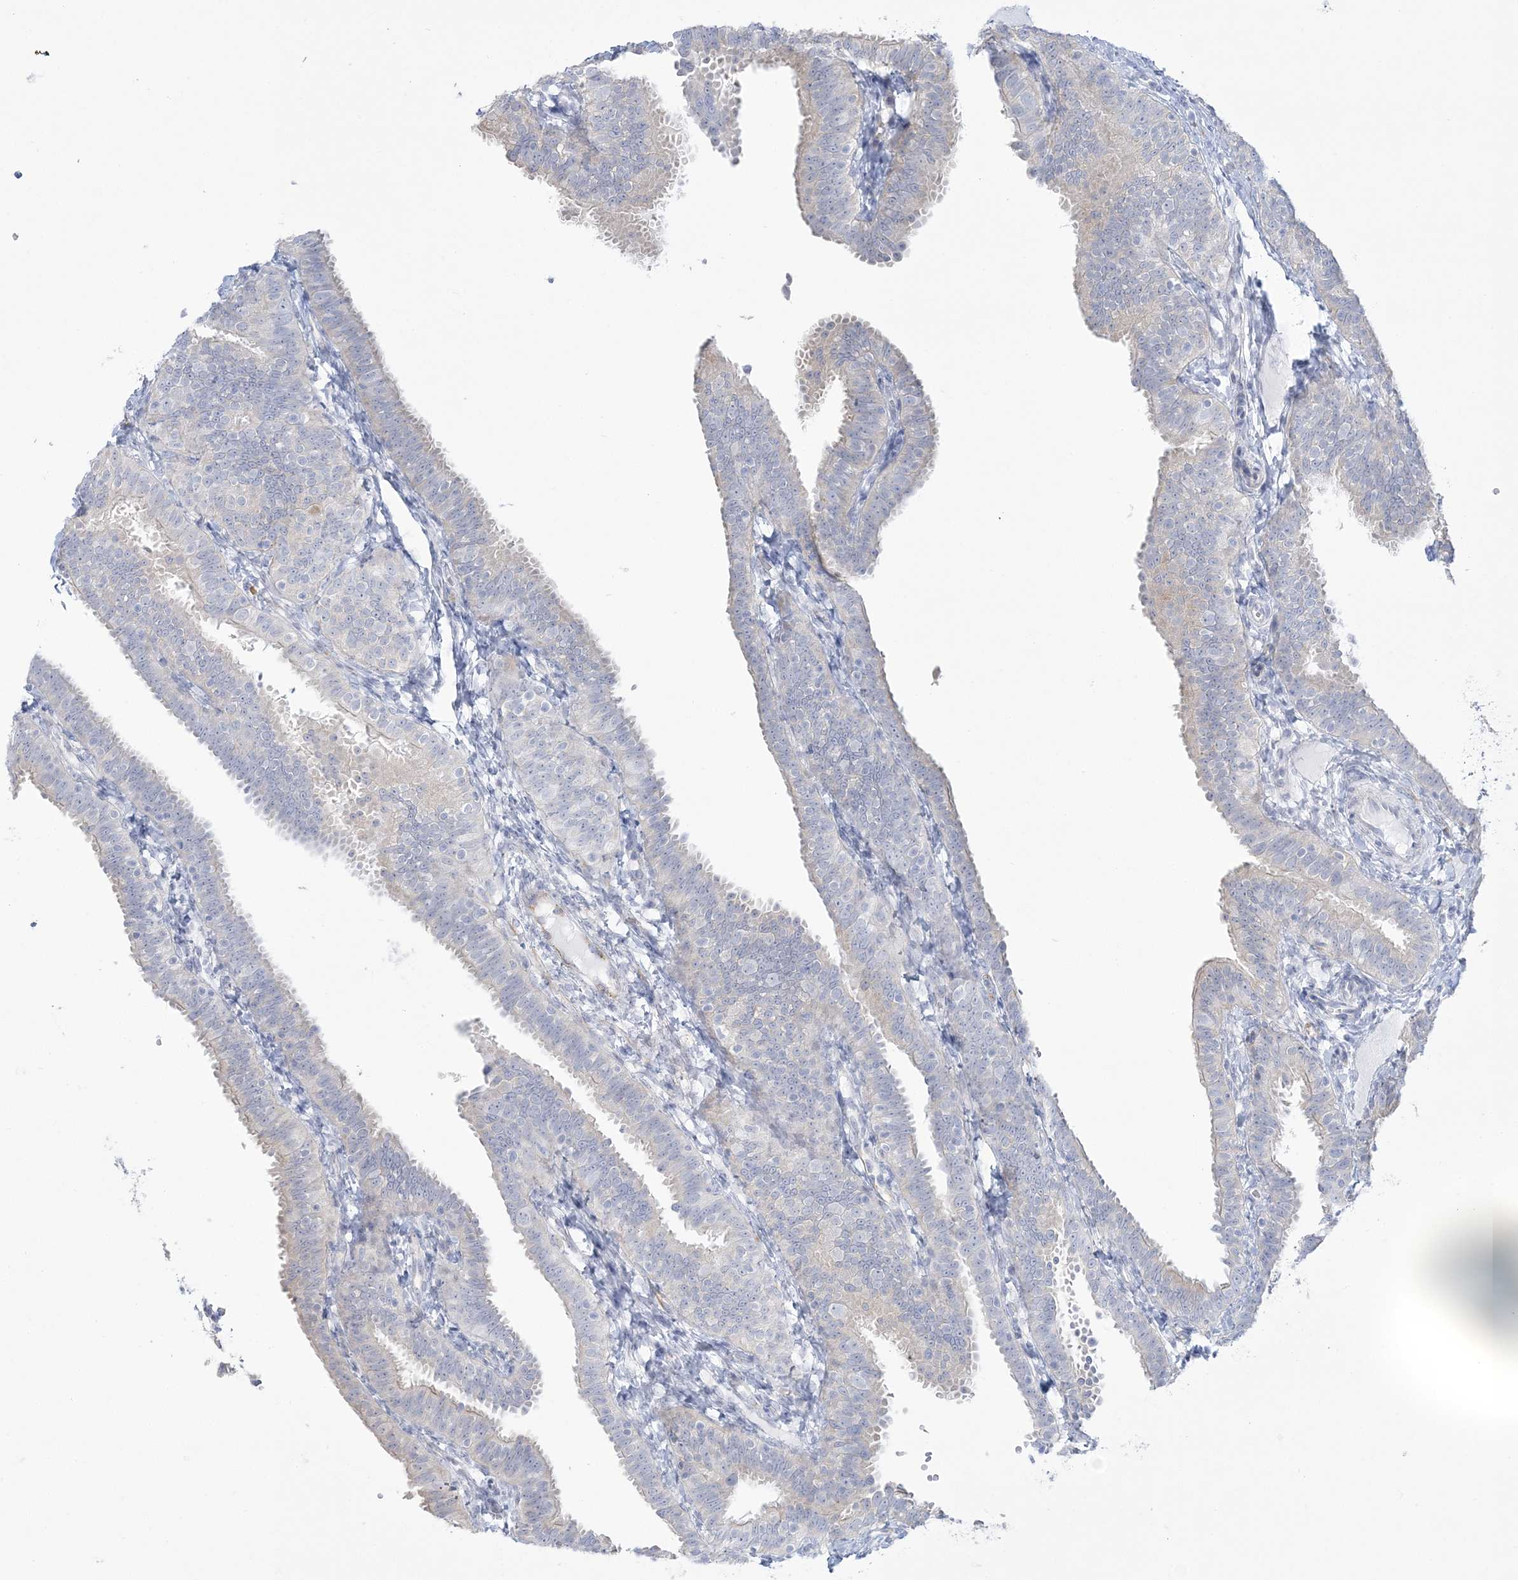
{"staining": {"intensity": "negative", "quantity": "none", "location": "none"}, "tissue": "fallopian tube", "cell_type": "Glandular cells", "image_type": "normal", "snomed": [{"axis": "morphology", "description": "Normal tissue, NOS"}, {"axis": "topography", "description": "Fallopian tube"}], "caption": "A histopathology image of human fallopian tube is negative for staining in glandular cells. Nuclei are stained in blue.", "gene": "ENSG00000288637", "patient": {"sex": "female", "age": 35}}